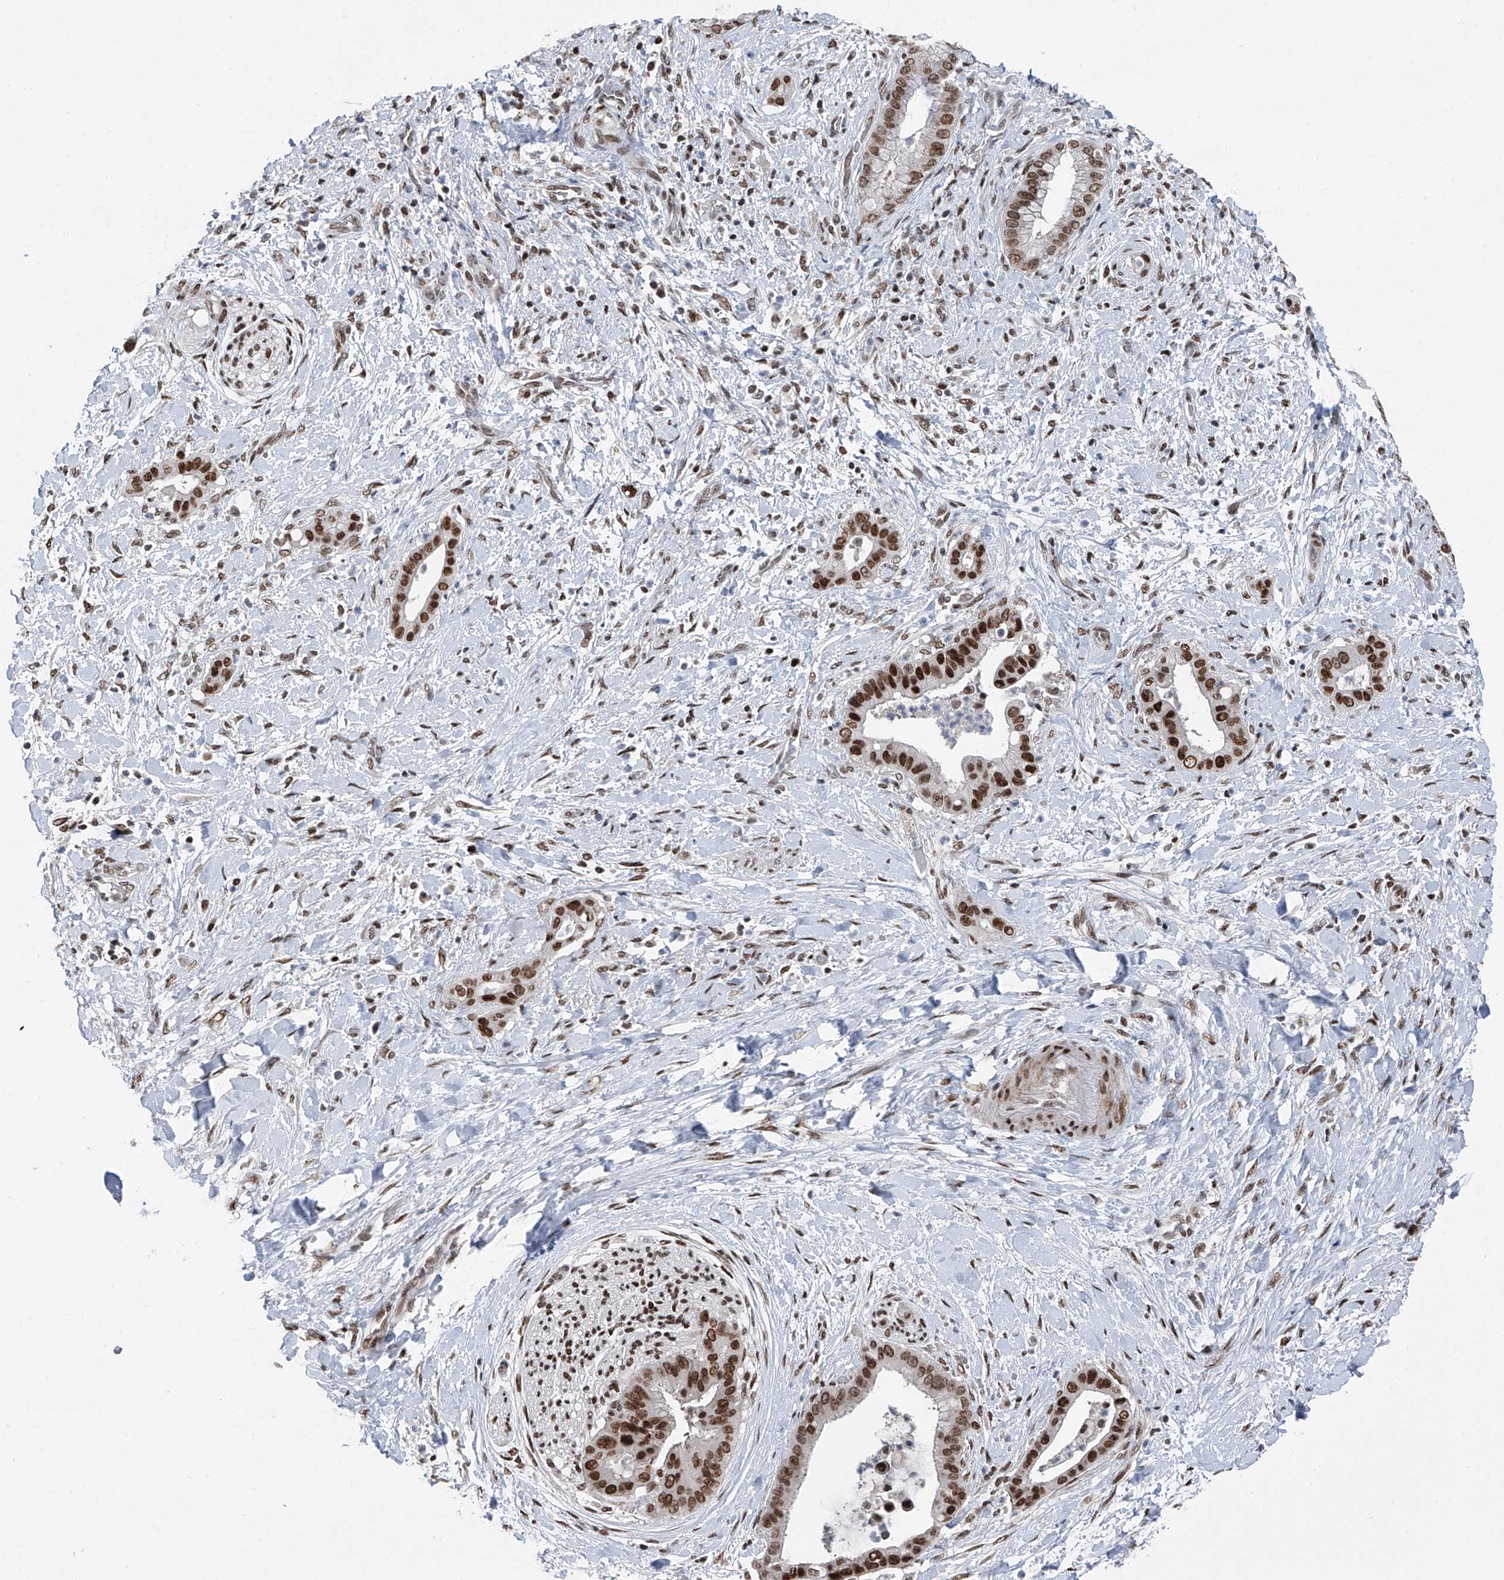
{"staining": {"intensity": "strong", "quantity": ">75%", "location": "nuclear"}, "tissue": "liver cancer", "cell_type": "Tumor cells", "image_type": "cancer", "snomed": [{"axis": "morphology", "description": "Cholangiocarcinoma"}, {"axis": "topography", "description": "Liver"}], "caption": "Human liver cancer stained with a protein marker demonstrates strong staining in tumor cells.", "gene": "BMI1", "patient": {"sex": "female", "age": 54}}